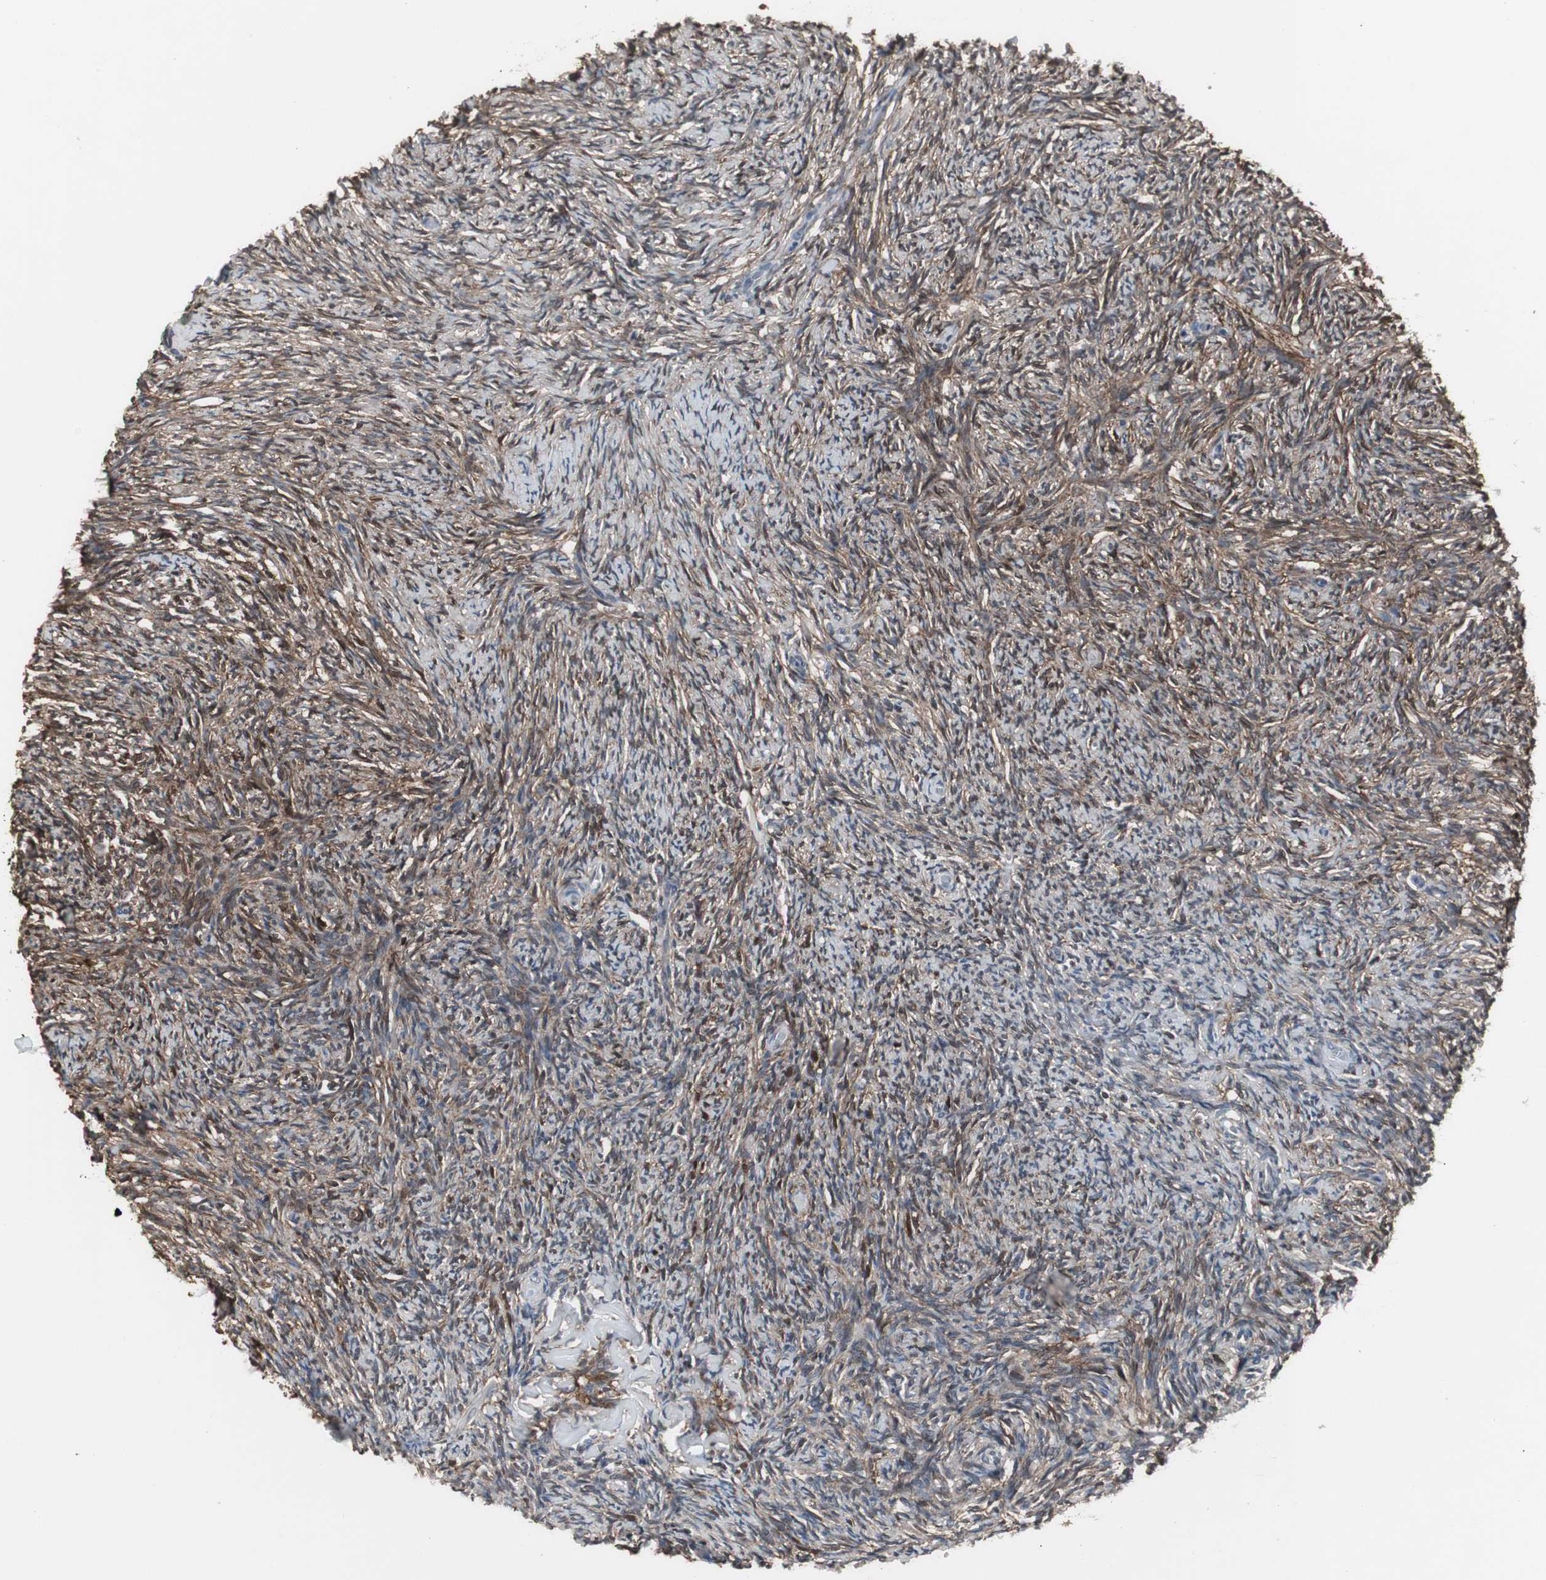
{"staining": {"intensity": "moderate", "quantity": ">75%", "location": "cytoplasmic/membranous"}, "tissue": "ovary", "cell_type": "Ovarian stroma cells", "image_type": "normal", "snomed": [{"axis": "morphology", "description": "Normal tissue, NOS"}, {"axis": "topography", "description": "Ovary"}], "caption": "IHC micrograph of benign ovary: ovary stained using immunohistochemistry shows medium levels of moderate protein expression localized specifically in the cytoplasmic/membranous of ovarian stroma cells, appearing as a cytoplasmic/membranous brown color.", "gene": "ZSCAN22", "patient": {"sex": "female", "age": 60}}